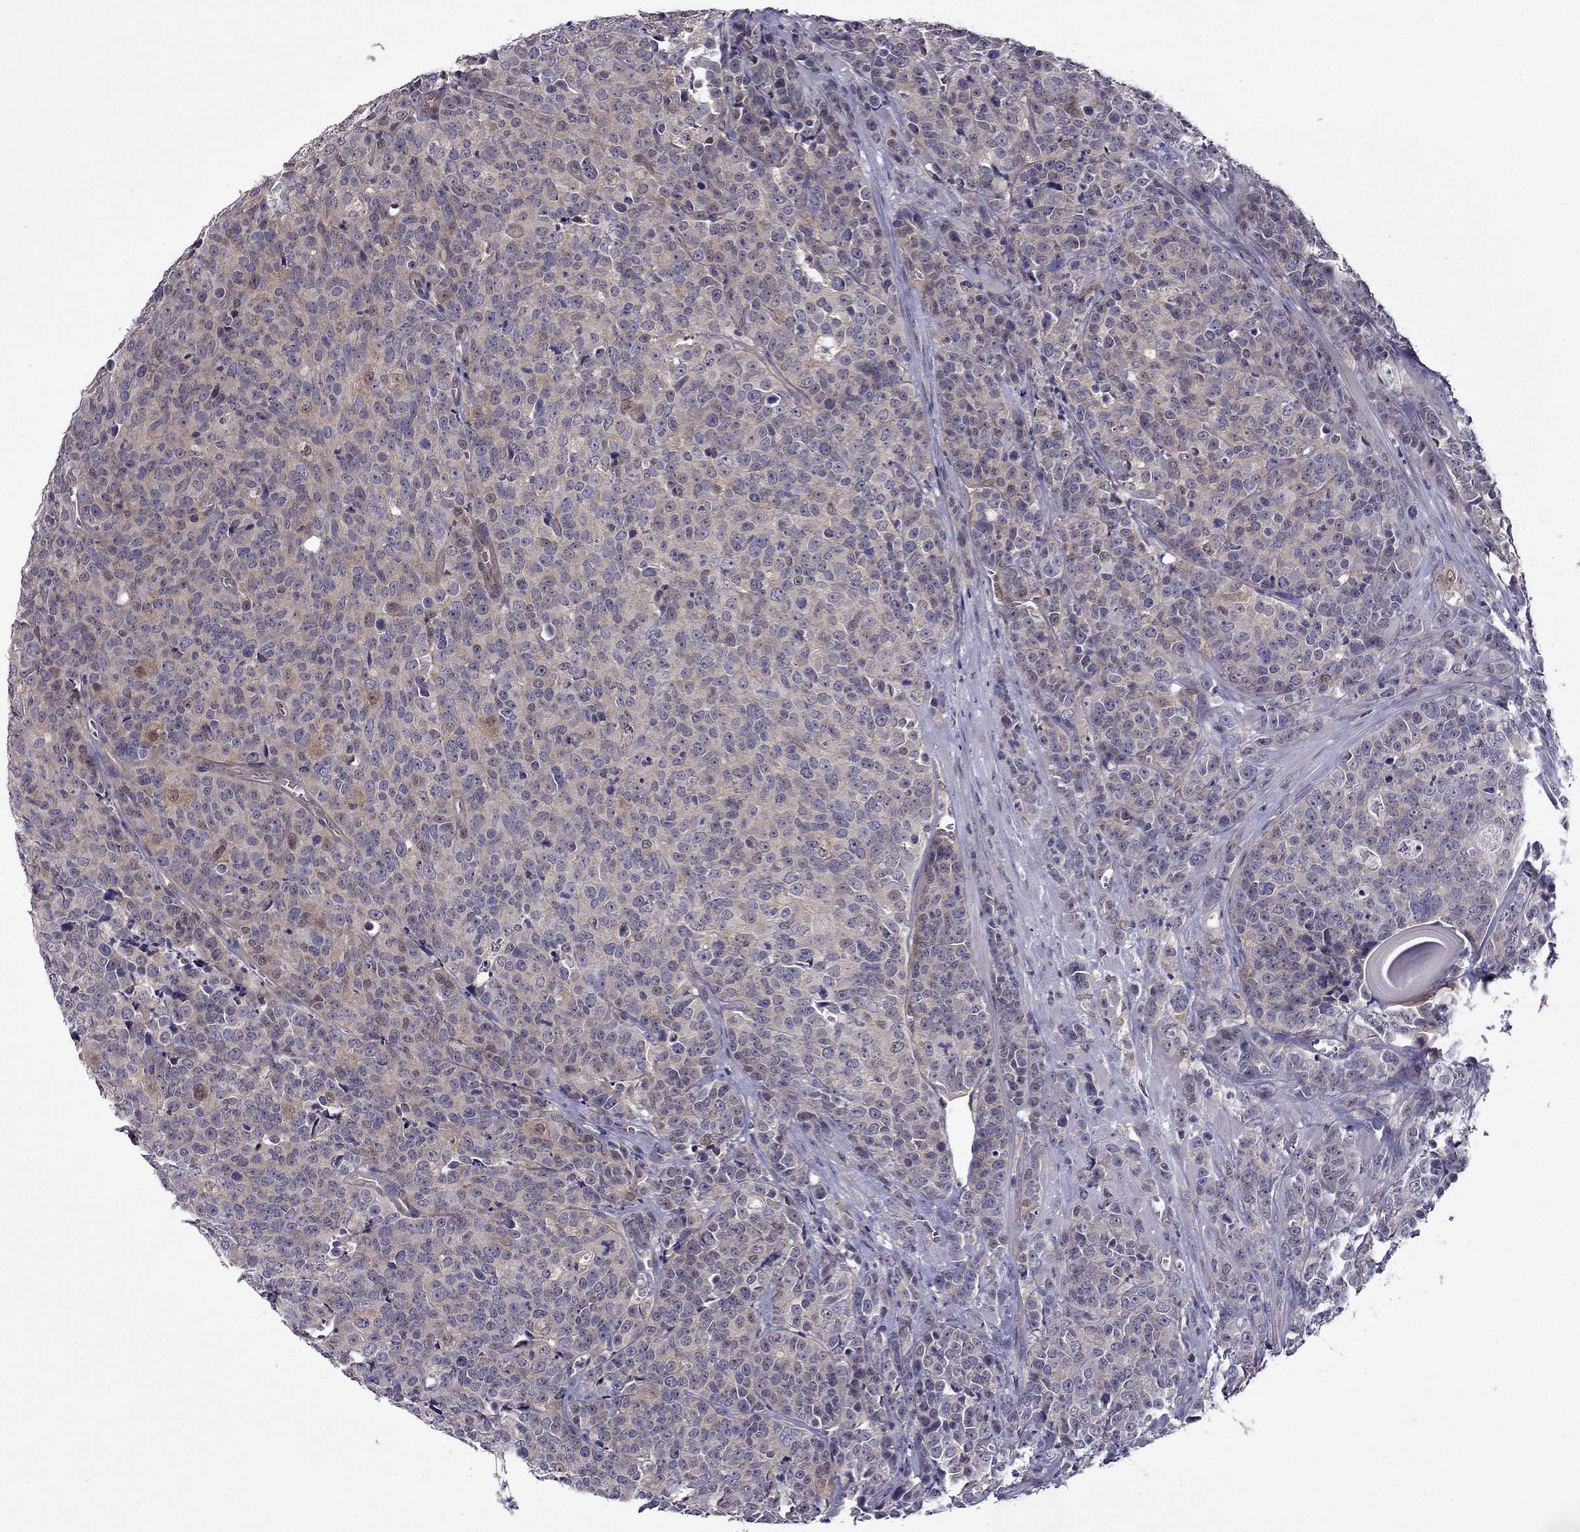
{"staining": {"intensity": "weak", "quantity": "25%-75%", "location": "cytoplasmic/membranous"}, "tissue": "prostate cancer", "cell_type": "Tumor cells", "image_type": "cancer", "snomed": [{"axis": "morphology", "description": "Adenocarcinoma, NOS"}, {"axis": "topography", "description": "Prostate"}], "caption": "Prostate adenocarcinoma tissue shows weak cytoplasmic/membranous staining in about 25%-75% of tumor cells, visualized by immunohistochemistry.", "gene": "CDK5", "patient": {"sex": "male", "age": 67}}